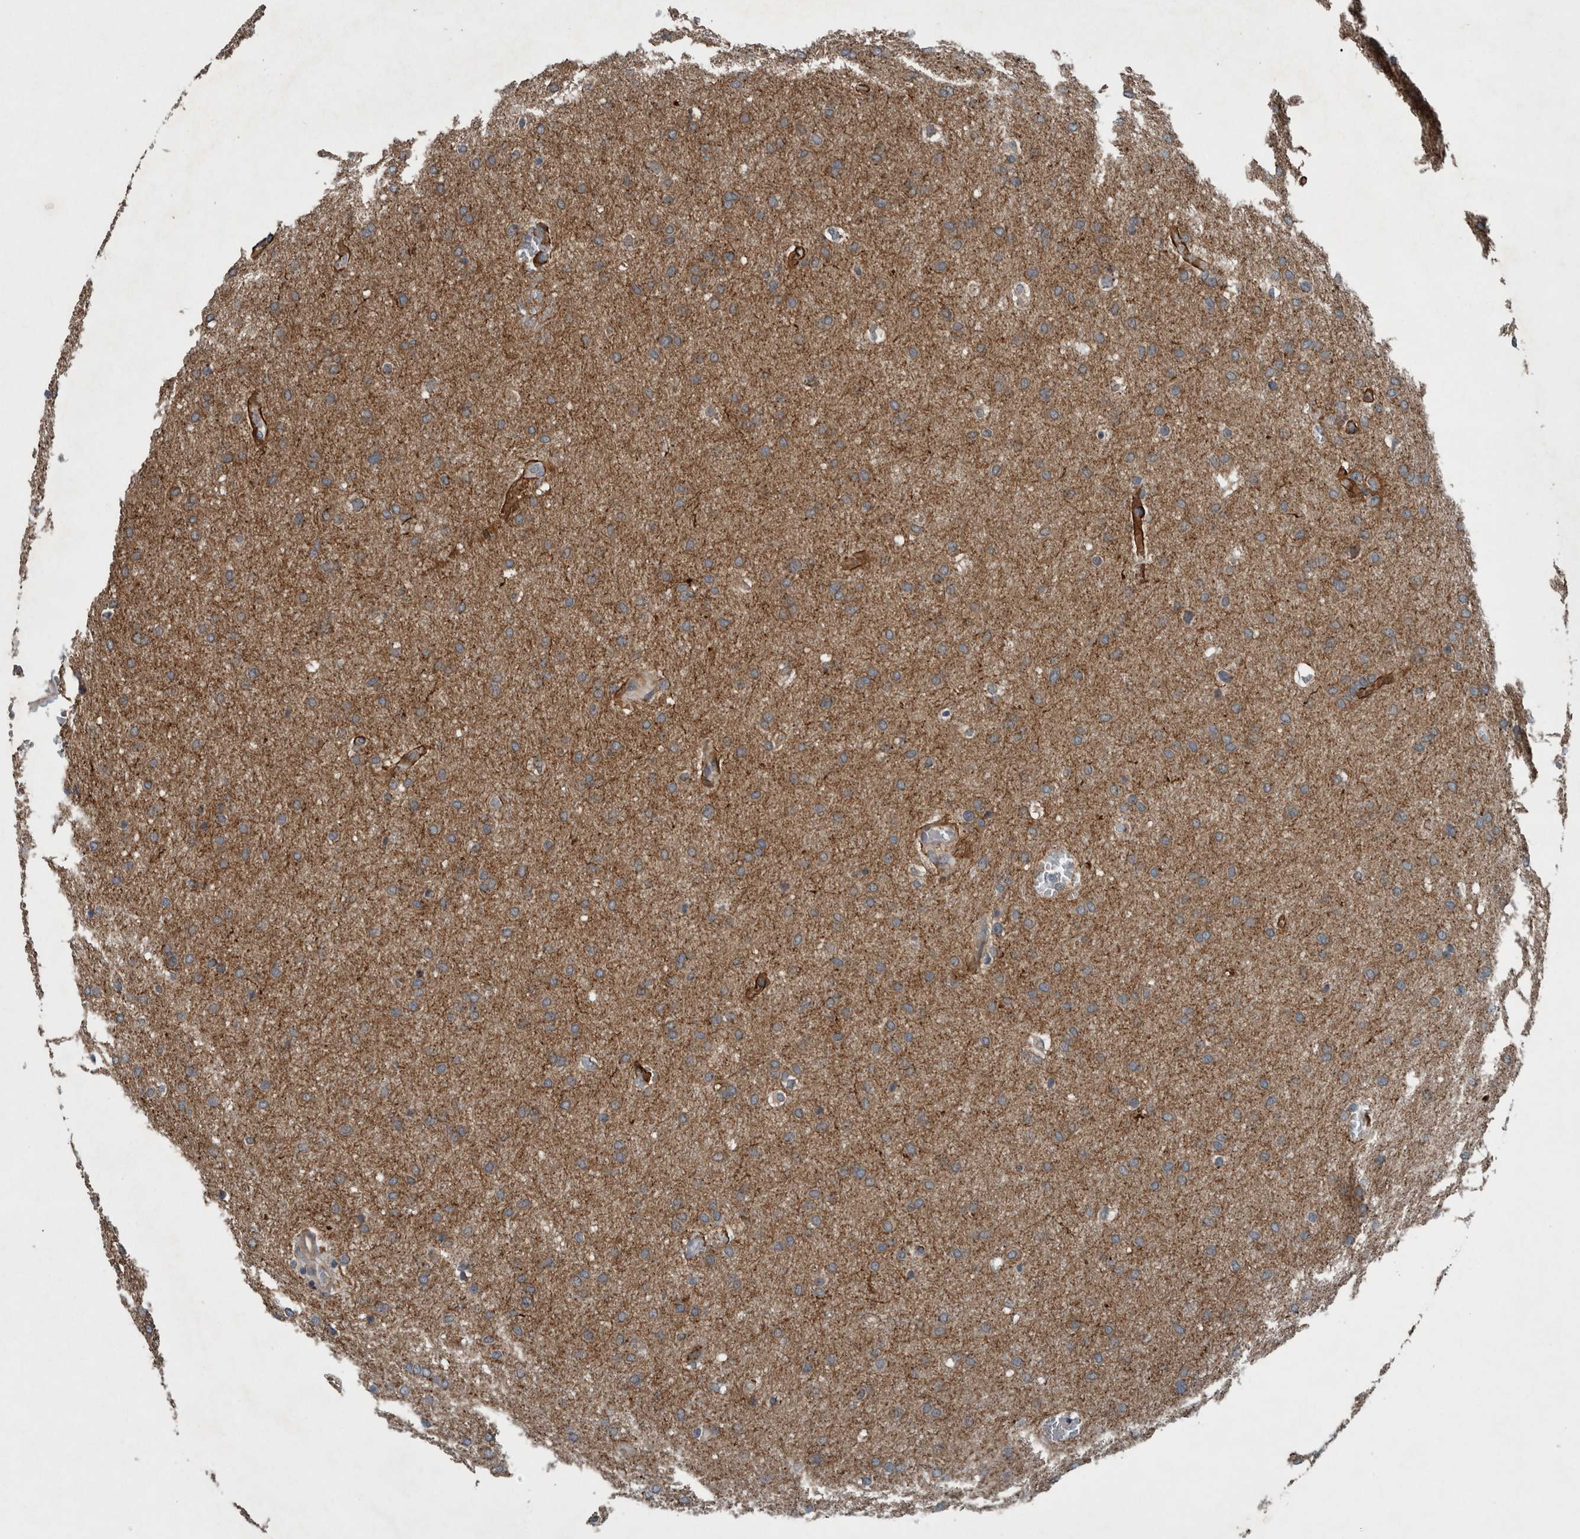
{"staining": {"intensity": "weak", "quantity": "25%-75%", "location": "cytoplasmic/membranous"}, "tissue": "glioma", "cell_type": "Tumor cells", "image_type": "cancer", "snomed": [{"axis": "morphology", "description": "Glioma, malignant, Low grade"}, {"axis": "topography", "description": "Brain"}], "caption": "Tumor cells exhibit weak cytoplasmic/membranous staining in approximately 25%-75% of cells in glioma. (Stains: DAB (3,3'-diaminobenzidine) in brown, nuclei in blue, Microscopy: brightfield microscopy at high magnification).", "gene": "ZNF345", "patient": {"sex": "female", "age": 37}}